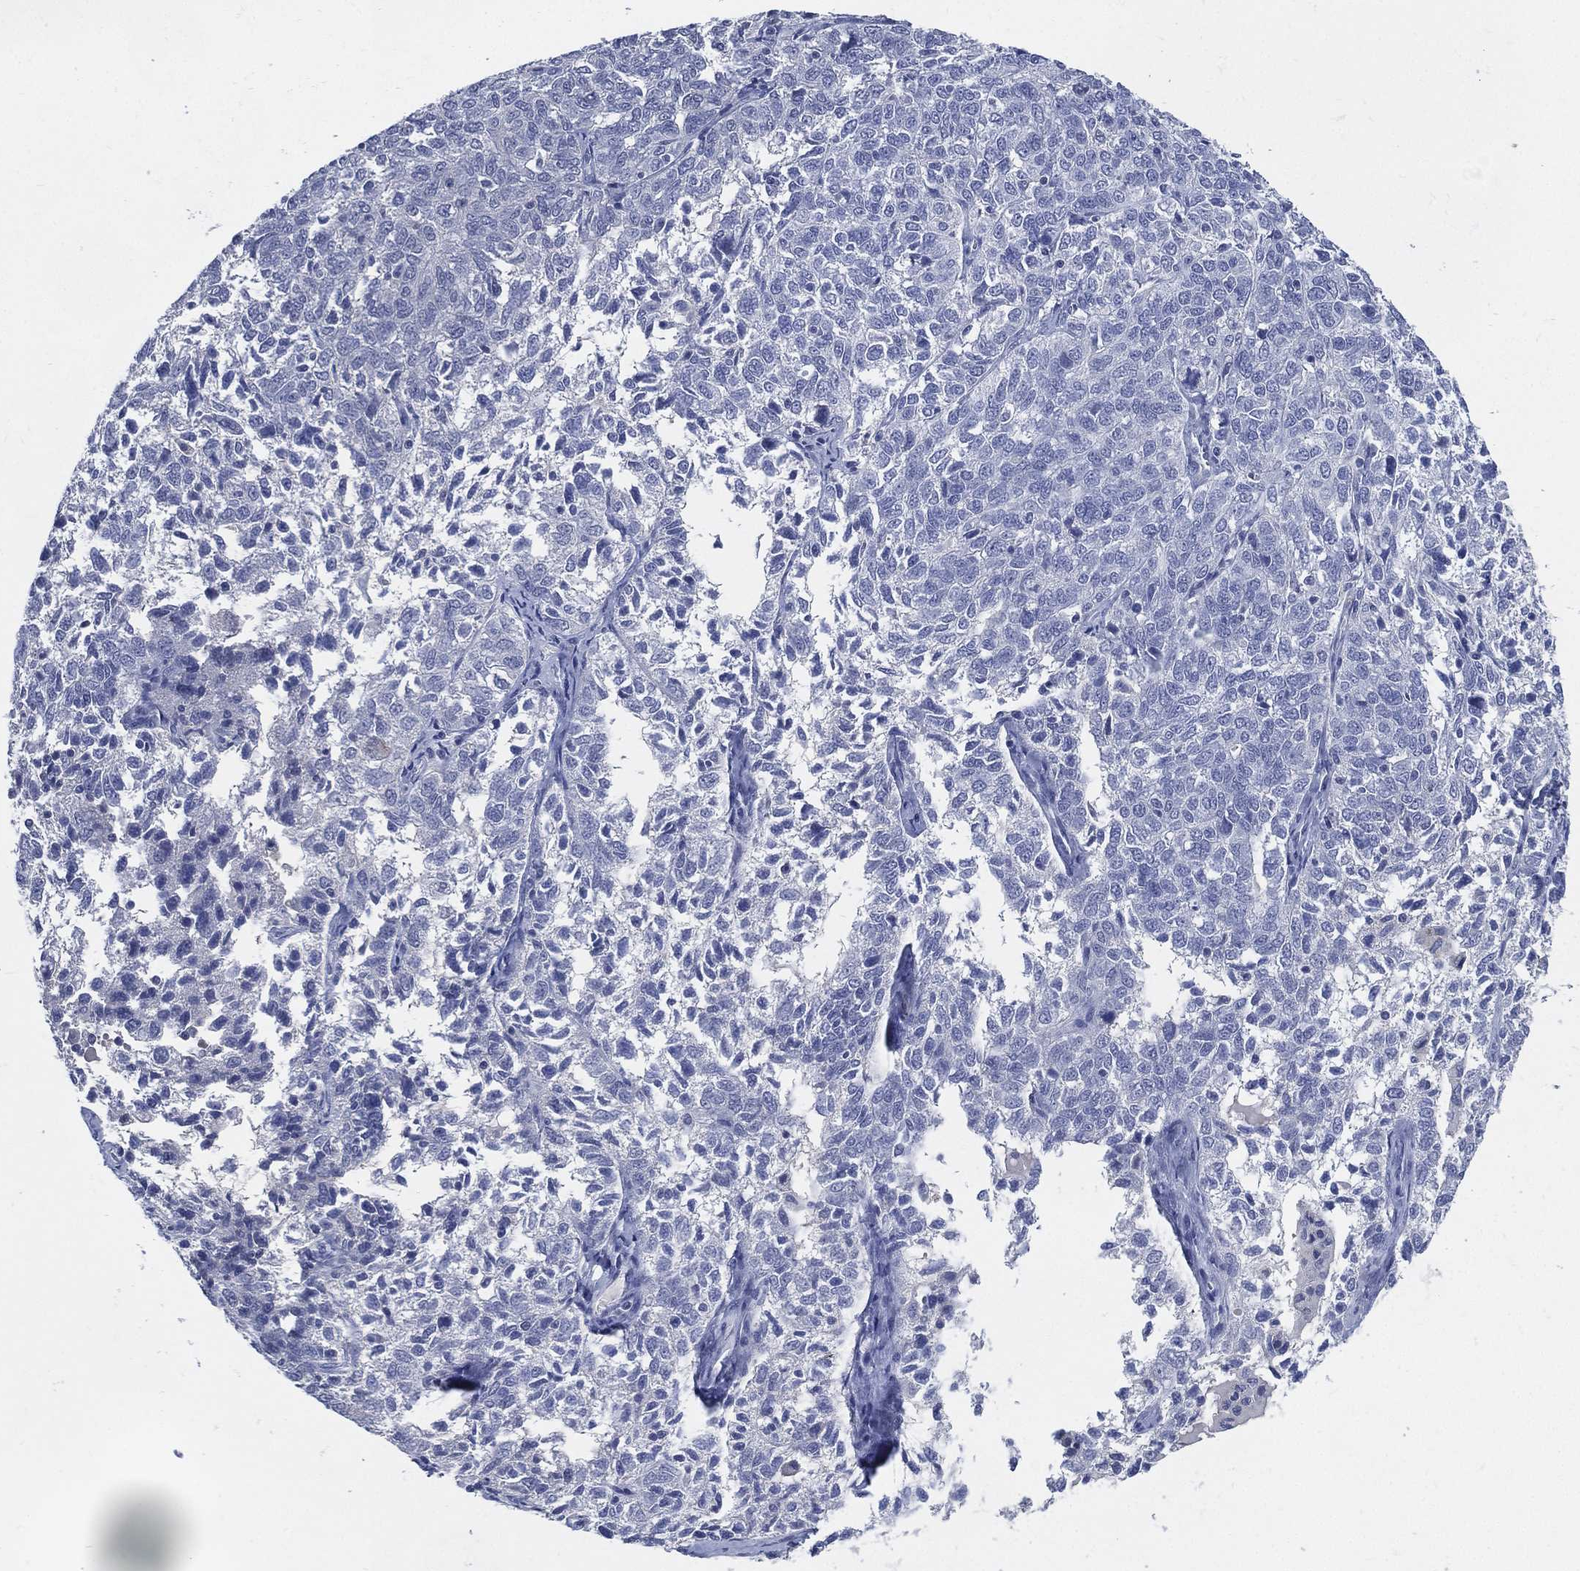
{"staining": {"intensity": "negative", "quantity": "none", "location": "none"}, "tissue": "ovarian cancer", "cell_type": "Tumor cells", "image_type": "cancer", "snomed": [{"axis": "morphology", "description": "Cystadenocarcinoma, serous, NOS"}, {"axis": "topography", "description": "Ovary"}], "caption": "Protein analysis of ovarian cancer reveals no significant expression in tumor cells.", "gene": "C5orf46", "patient": {"sex": "female", "age": 71}}